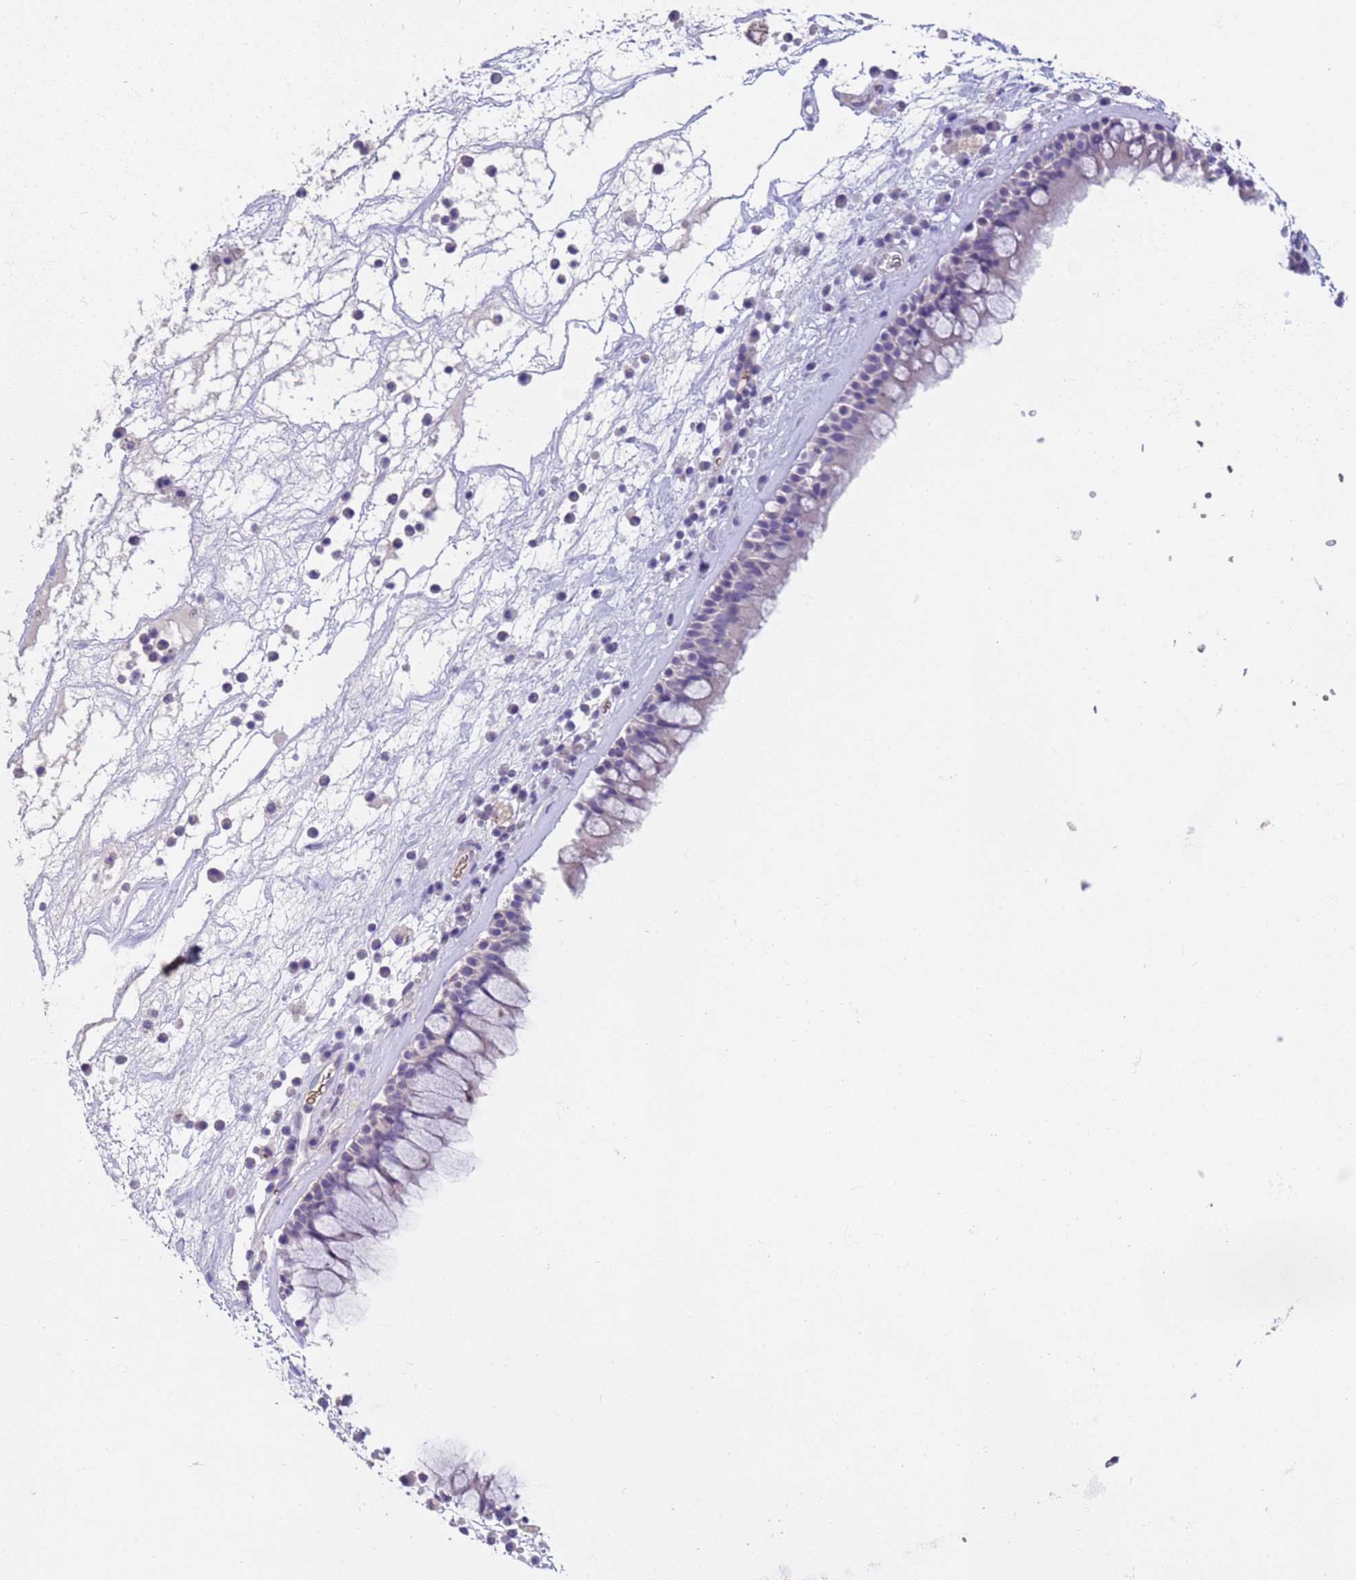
{"staining": {"intensity": "negative", "quantity": "none", "location": "none"}, "tissue": "nasopharynx", "cell_type": "Respiratory epithelial cells", "image_type": "normal", "snomed": [{"axis": "morphology", "description": "Normal tissue, NOS"}, {"axis": "morphology", "description": "Inflammation, NOS"}, {"axis": "topography", "description": "Nasopharynx"}], "caption": "DAB (3,3'-diaminobenzidine) immunohistochemical staining of normal human nasopharynx exhibits no significant expression in respiratory epithelial cells. The staining is performed using DAB (3,3'-diaminobenzidine) brown chromogen with nuclei counter-stained in using hematoxylin.", "gene": "KBTBD3", "patient": {"sex": "male", "age": 70}}